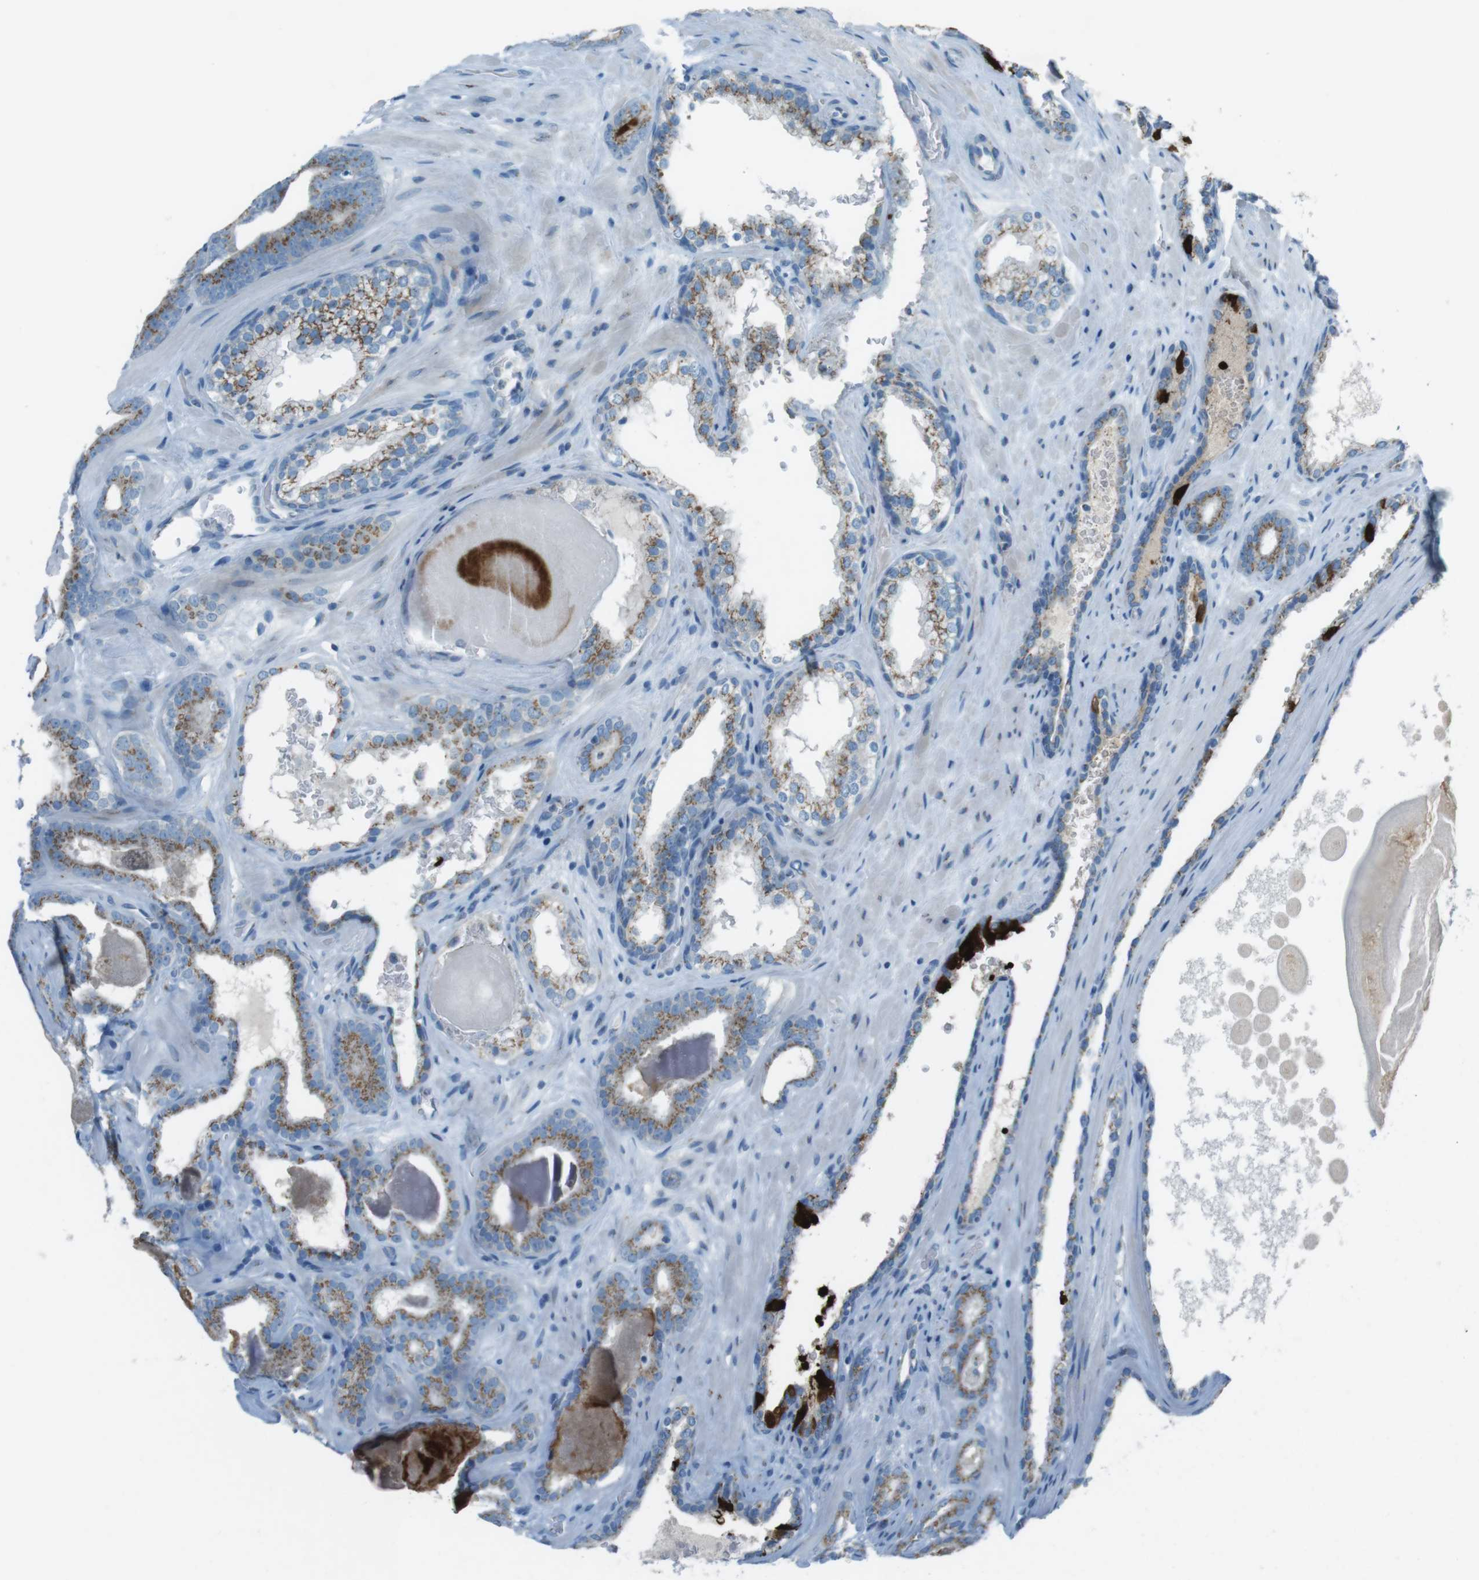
{"staining": {"intensity": "moderate", "quantity": ">75%", "location": "cytoplasmic/membranous"}, "tissue": "prostate cancer", "cell_type": "Tumor cells", "image_type": "cancer", "snomed": [{"axis": "morphology", "description": "Adenocarcinoma, High grade"}, {"axis": "topography", "description": "Prostate"}], "caption": "Prostate high-grade adenocarcinoma stained with a brown dye shows moderate cytoplasmic/membranous positive positivity in approximately >75% of tumor cells.", "gene": "TXNDC15", "patient": {"sex": "male", "age": 60}}